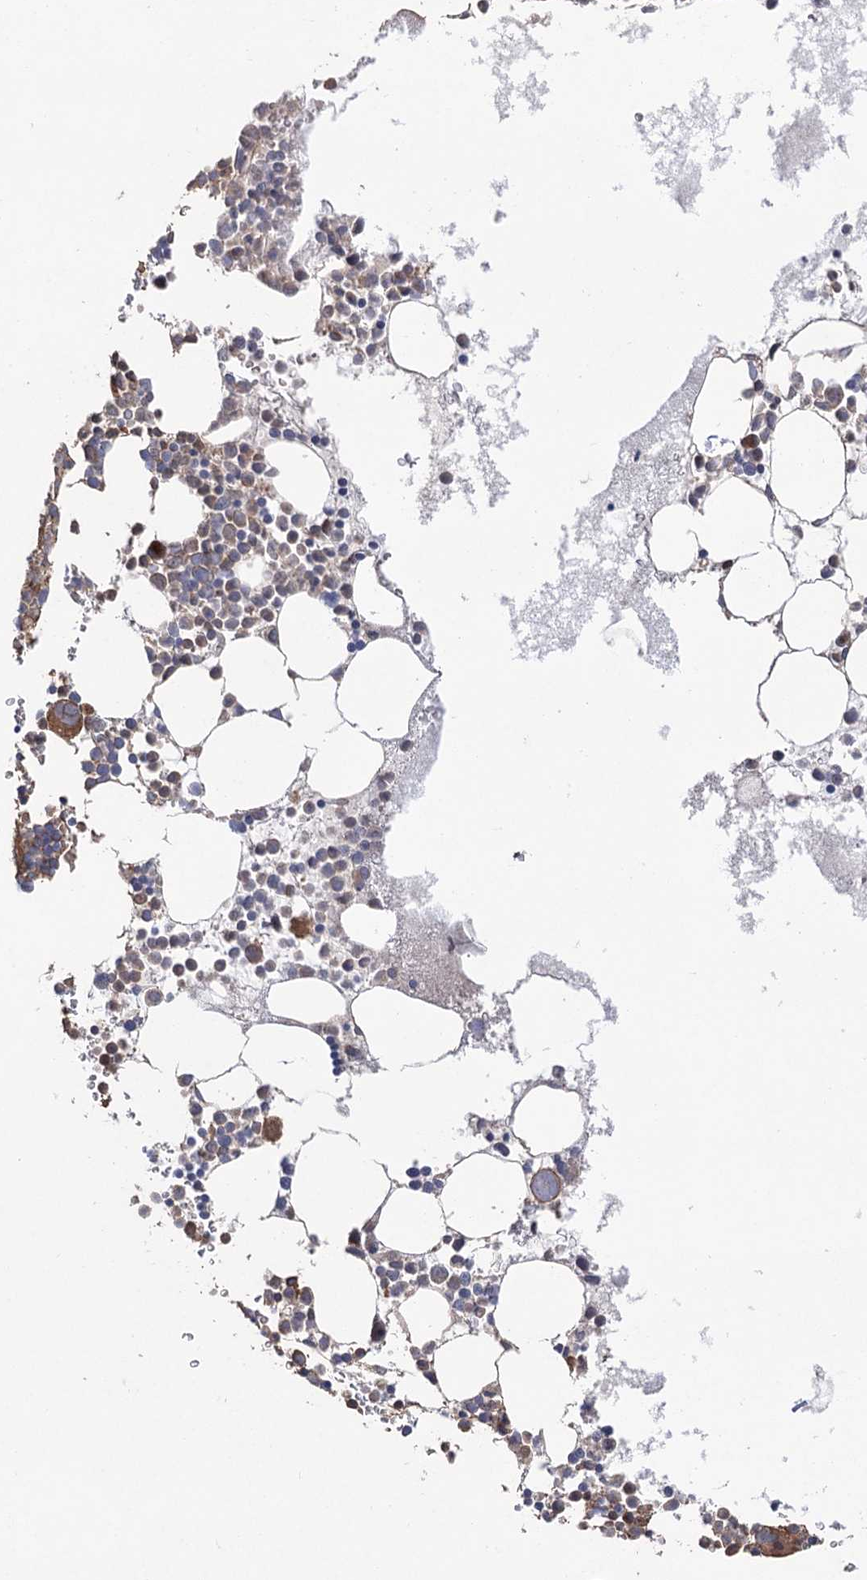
{"staining": {"intensity": "moderate", "quantity": "<25%", "location": "cytoplasmic/membranous"}, "tissue": "bone marrow", "cell_type": "Hematopoietic cells", "image_type": "normal", "snomed": [{"axis": "morphology", "description": "Normal tissue, NOS"}, {"axis": "topography", "description": "Bone marrow"}], "caption": "Hematopoietic cells show low levels of moderate cytoplasmic/membranous expression in approximately <25% of cells in benign human bone marrow. Using DAB (brown) and hematoxylin (blue) stains, captured at high magnification using brightfield microscopy.", "gene": "LARS2", "patient": {"sex": "female", "age": 78}}